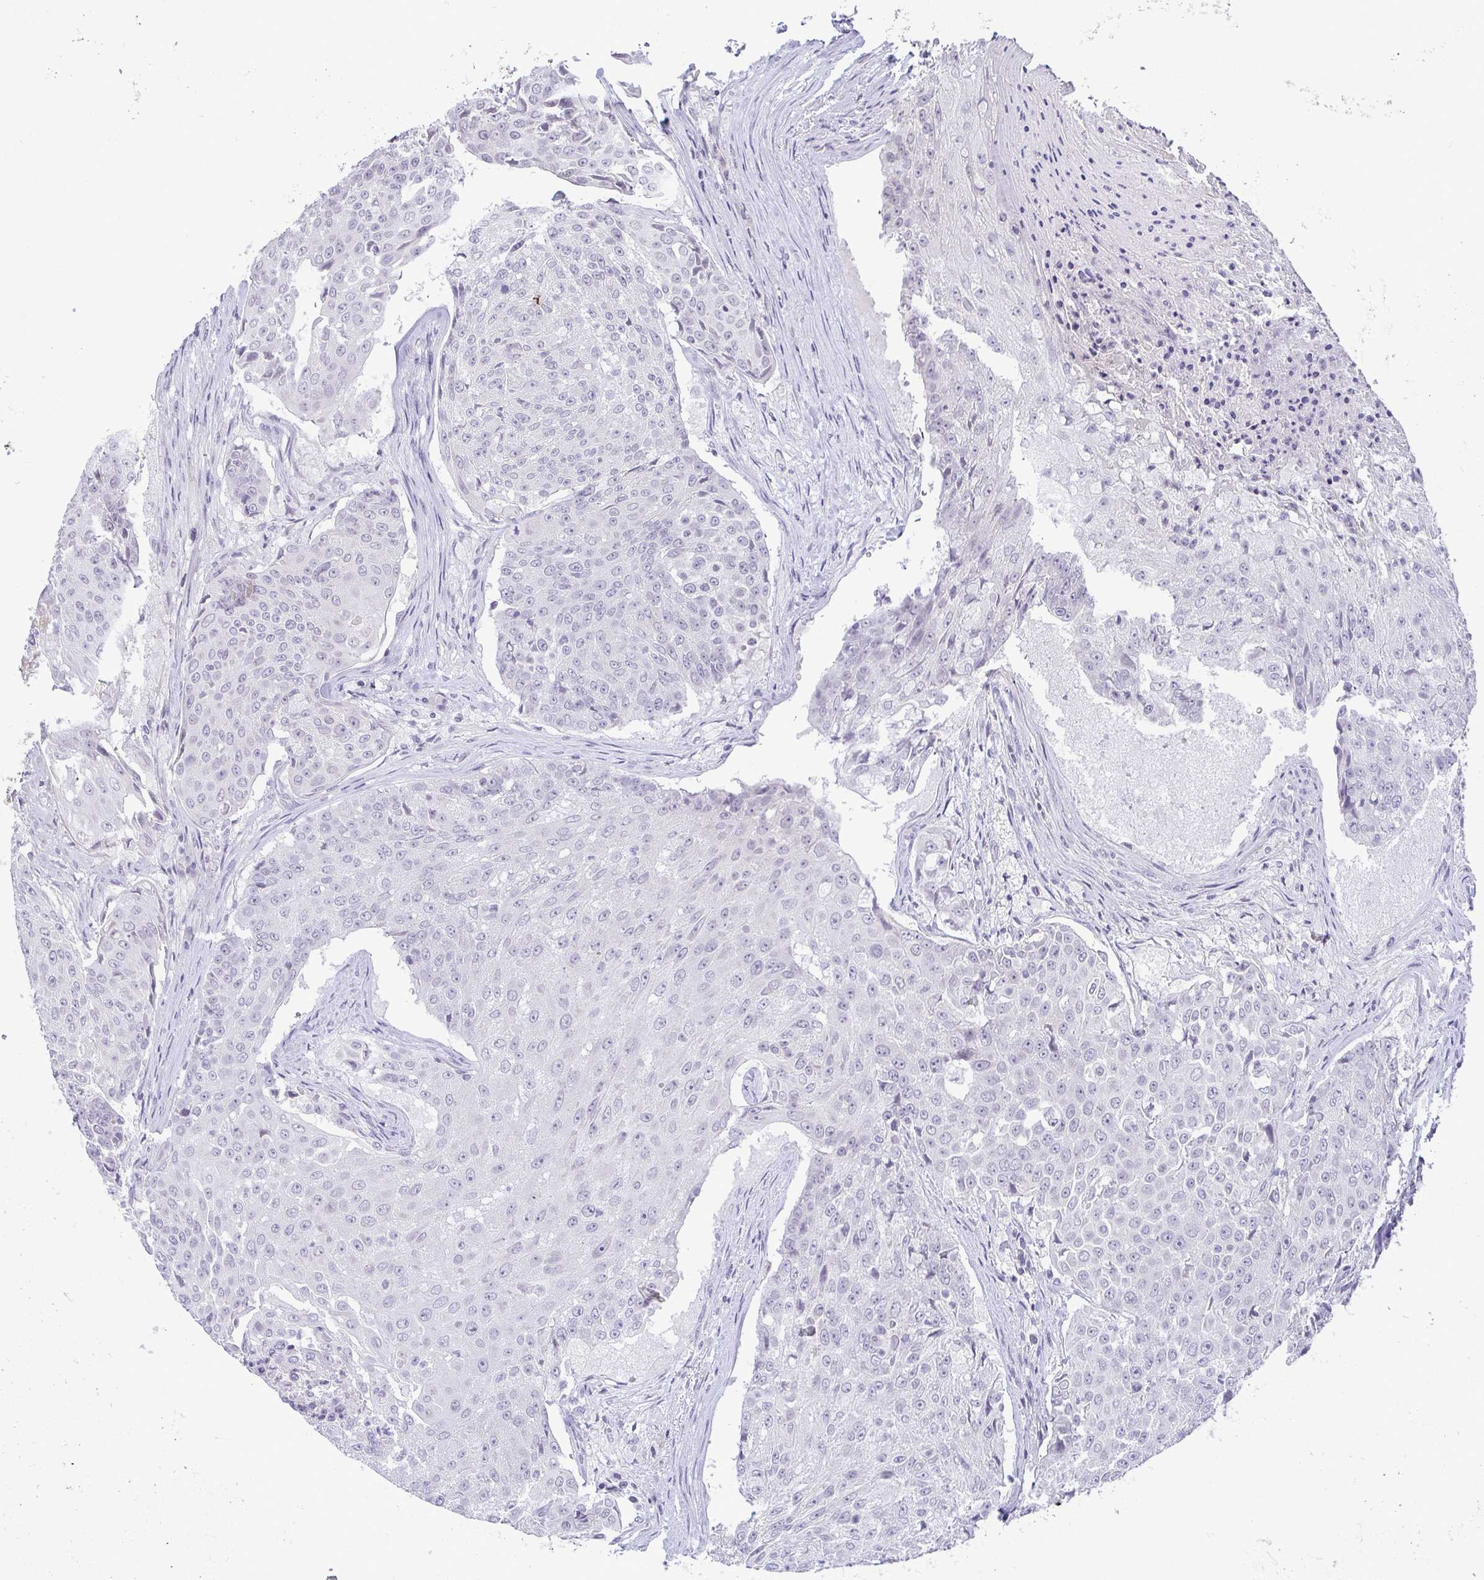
{"staining": {"intensity": "negative", "quantity": "none", "location": "none"}, "tissue": "urothelial cancer", "cell_type": "Tumor cells", "image_type": "cancer", "snomed": [{"axis": "morphology", "description": "Urothelial carcinoma, High grade"}, {"axis": "topography", "description": "Urinary bladder"}], "caption": "This is an immunohistochemistry (IHC) image of human urothelial carcinoma (high-grade). There is no positivity in tumor cells.", "gene": "CACNA1S", "patient": {"sex": "female", "age": 63}}